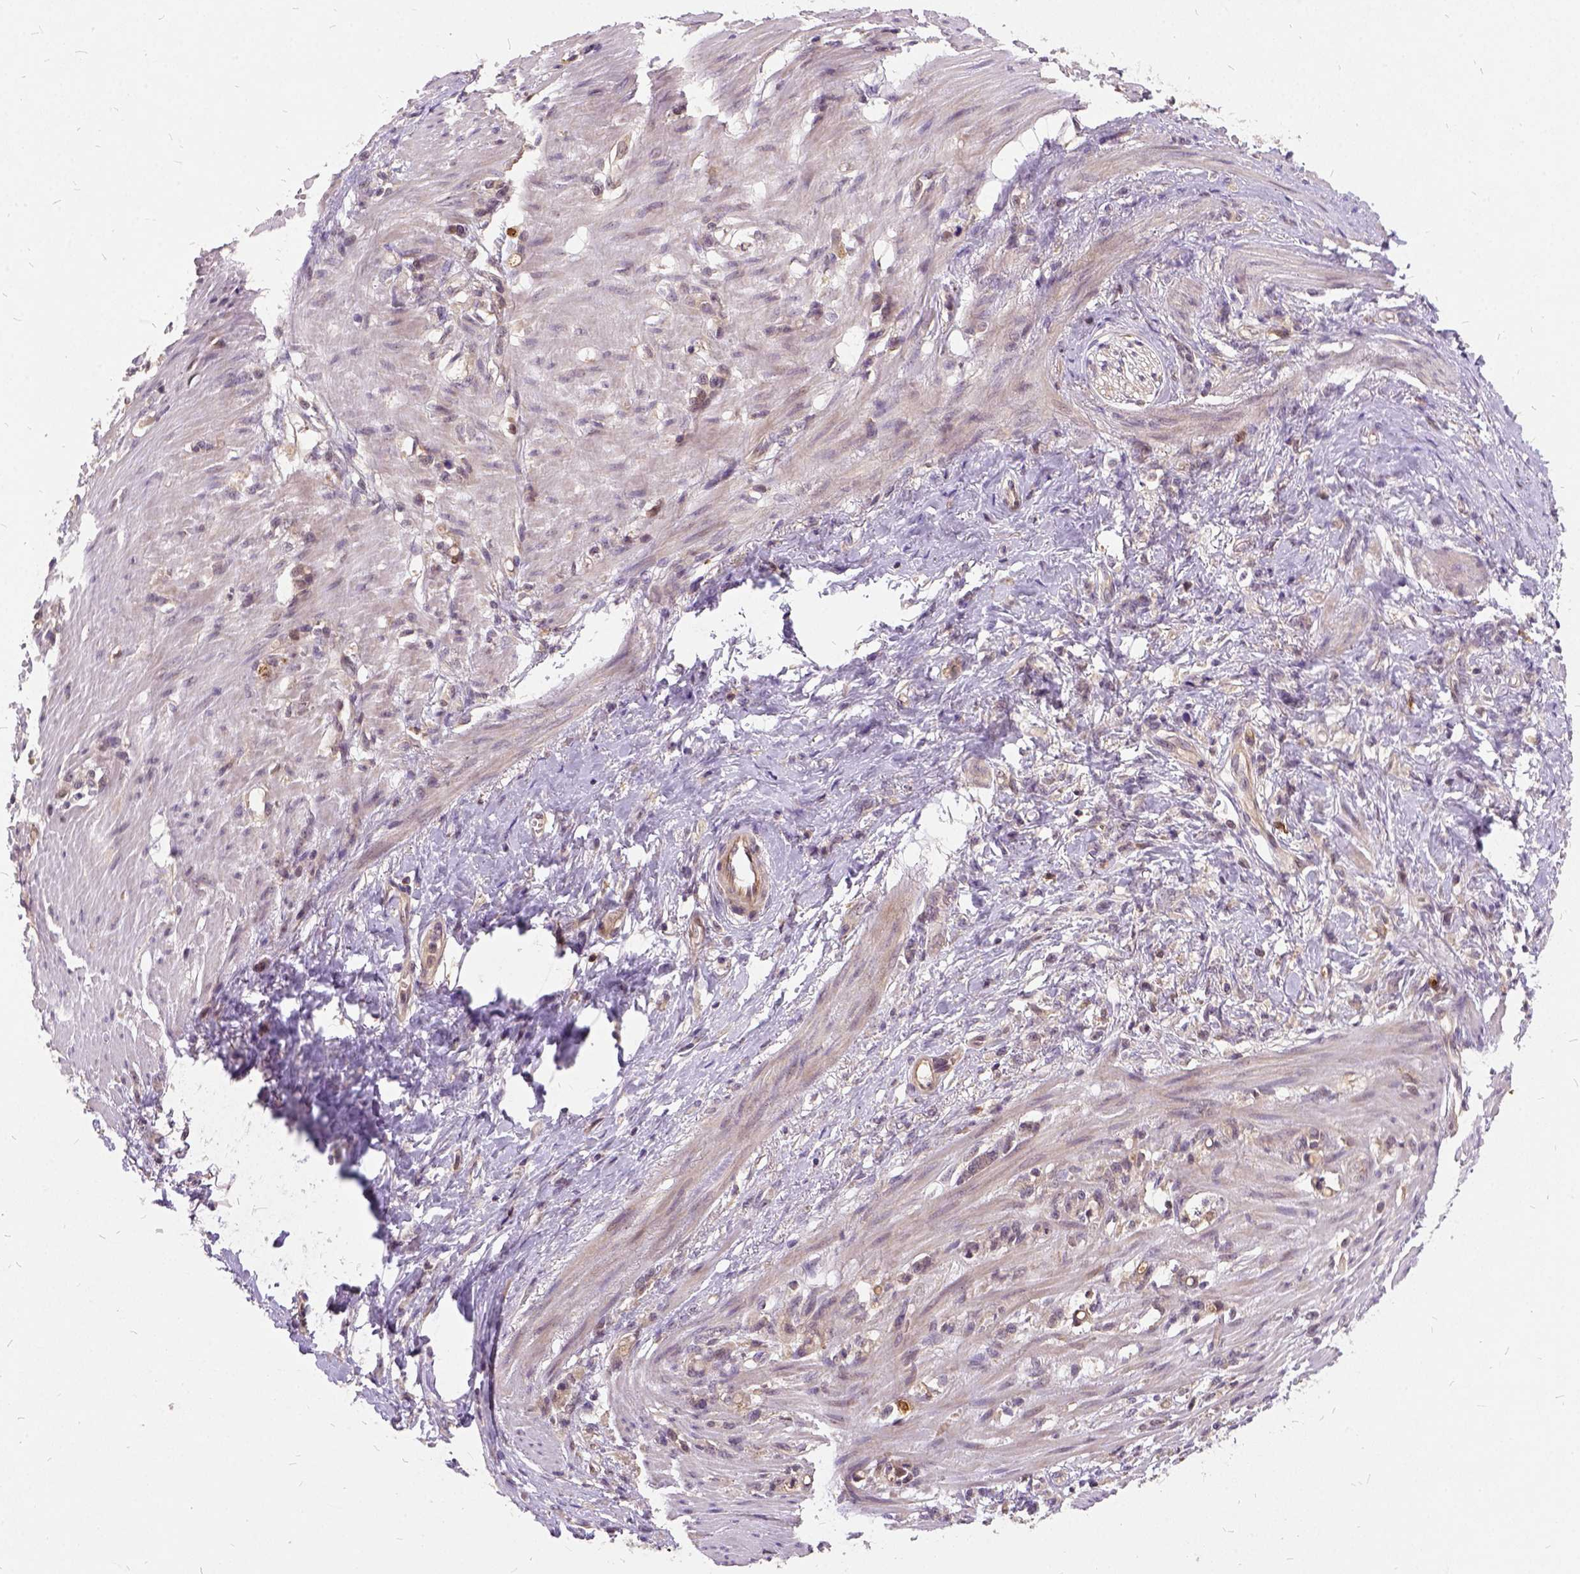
{"staining": {"intensity": "weak", "quantity": ">75%", "location": "cytoplasmic/membranous"}, "tissue": "stomach cancer", "cell_type": "Tumor cells", "image_type": "cancer", "snomed": [{"axis": "morphology", "description": "Adenocarcinoma, NOS"}, {"axis": "topography", "description": "Stomach"}], "caption": "Tumor cells exhibit low levels of weak cytoplasmic/membranous positivity in approximately >75% of cells in human stomach cancer (adenocarcinoma).", "gene": "ILRUN", "patient": {"sex": "female", "age": 84}}